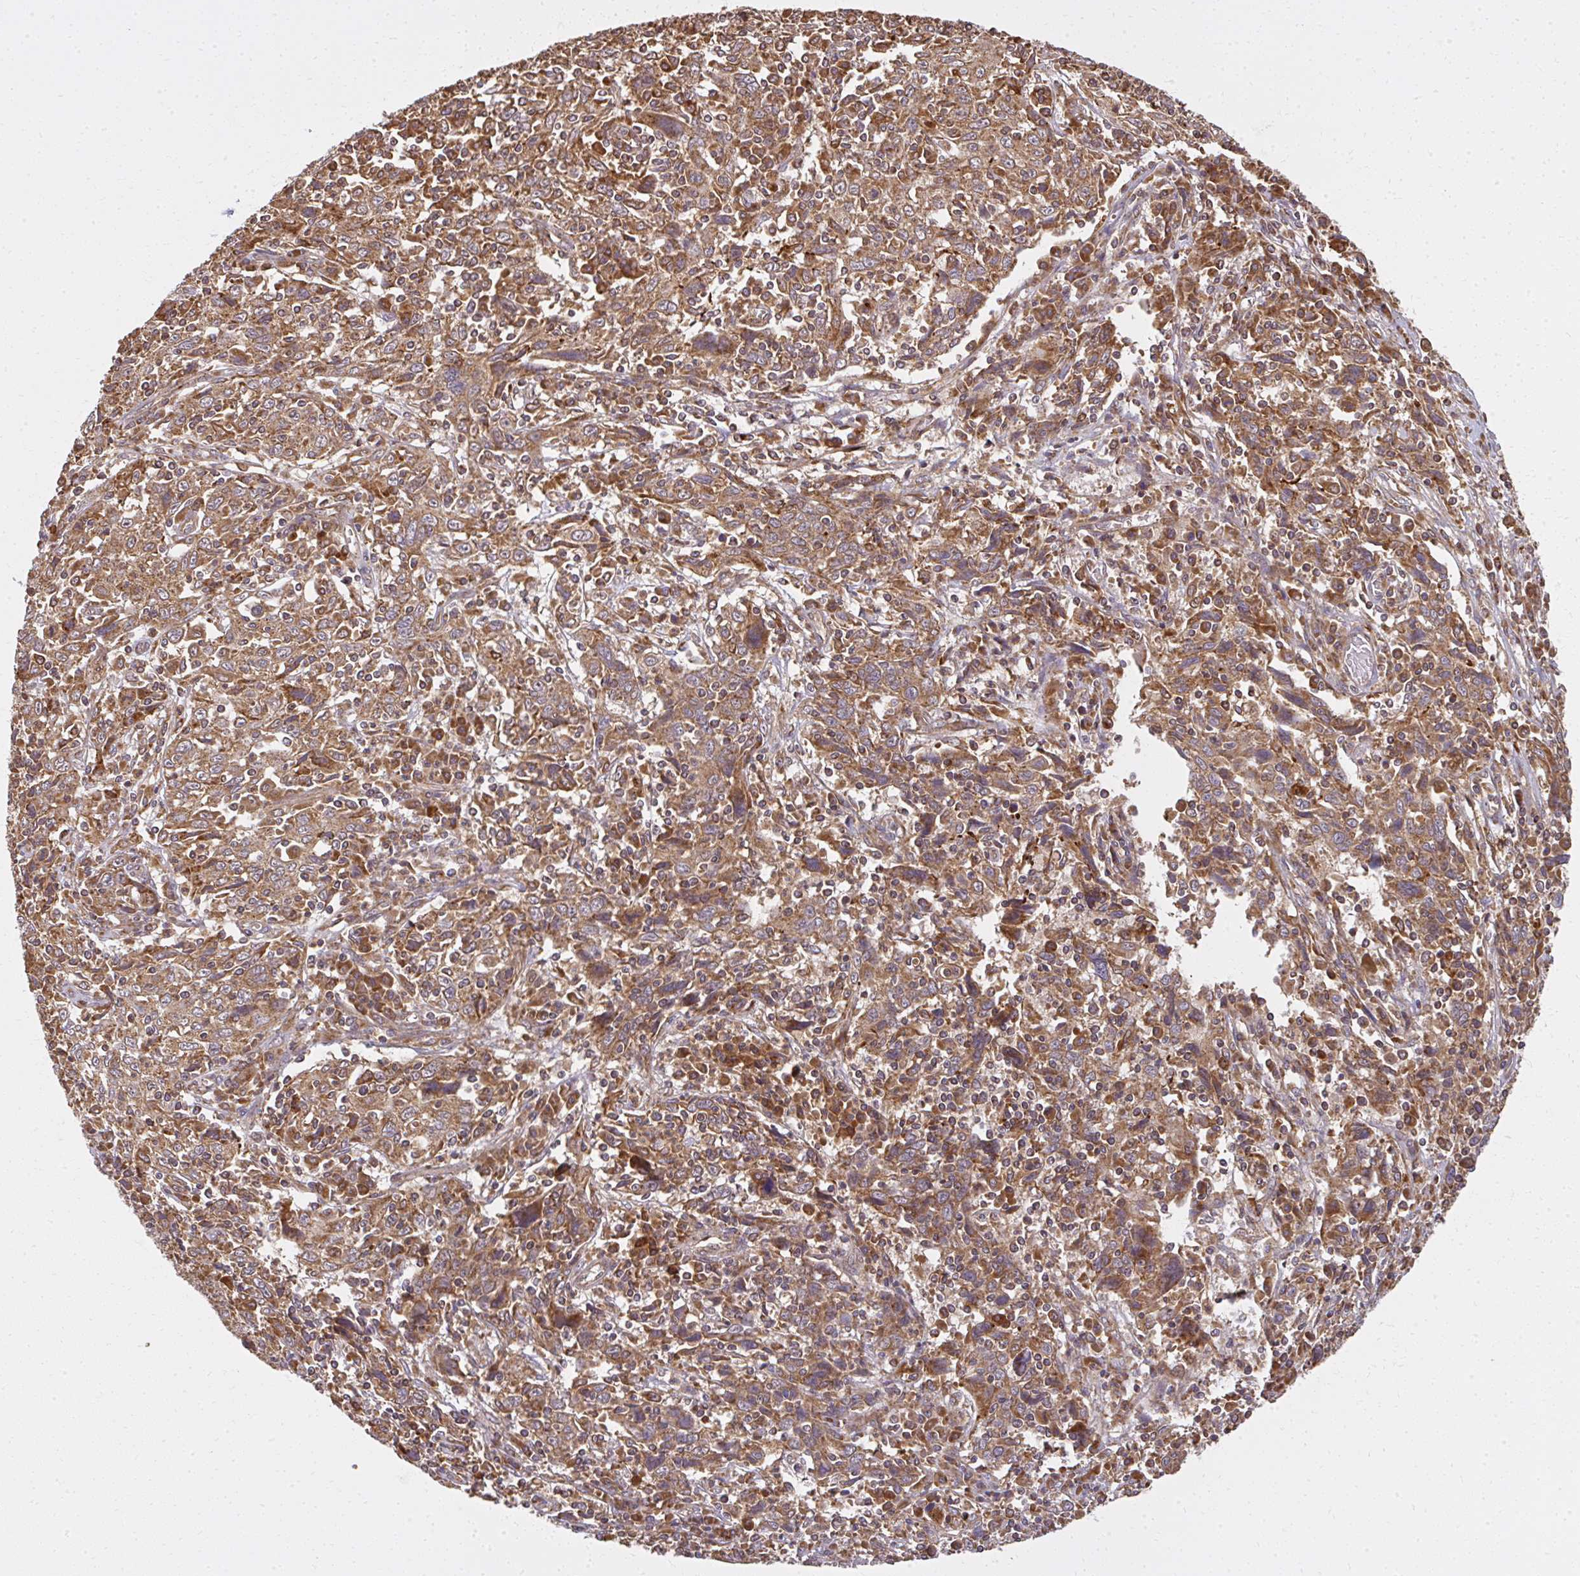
{"staining": {"intensity": "moderate", "quantity": ">75%", "location": "cytoplasmic/membranous"}, "tissue": "cervical cancer", "cell_type": "Tumor cells", "image_type": "cancer", "snomed": [{"axis": "morphology", "description": "Squamous cell carcinoma, NOS"}, {"axis": "topography", "description": "Cervix"}], "caption": "Moderate cytoplasmic/membranous staining for a protein is identified in approximately >75% of tumor cells of cervical cancer using immunohistochemistry.", "gene": "GNS", "patient": {"sex": "female", "age": 46}}